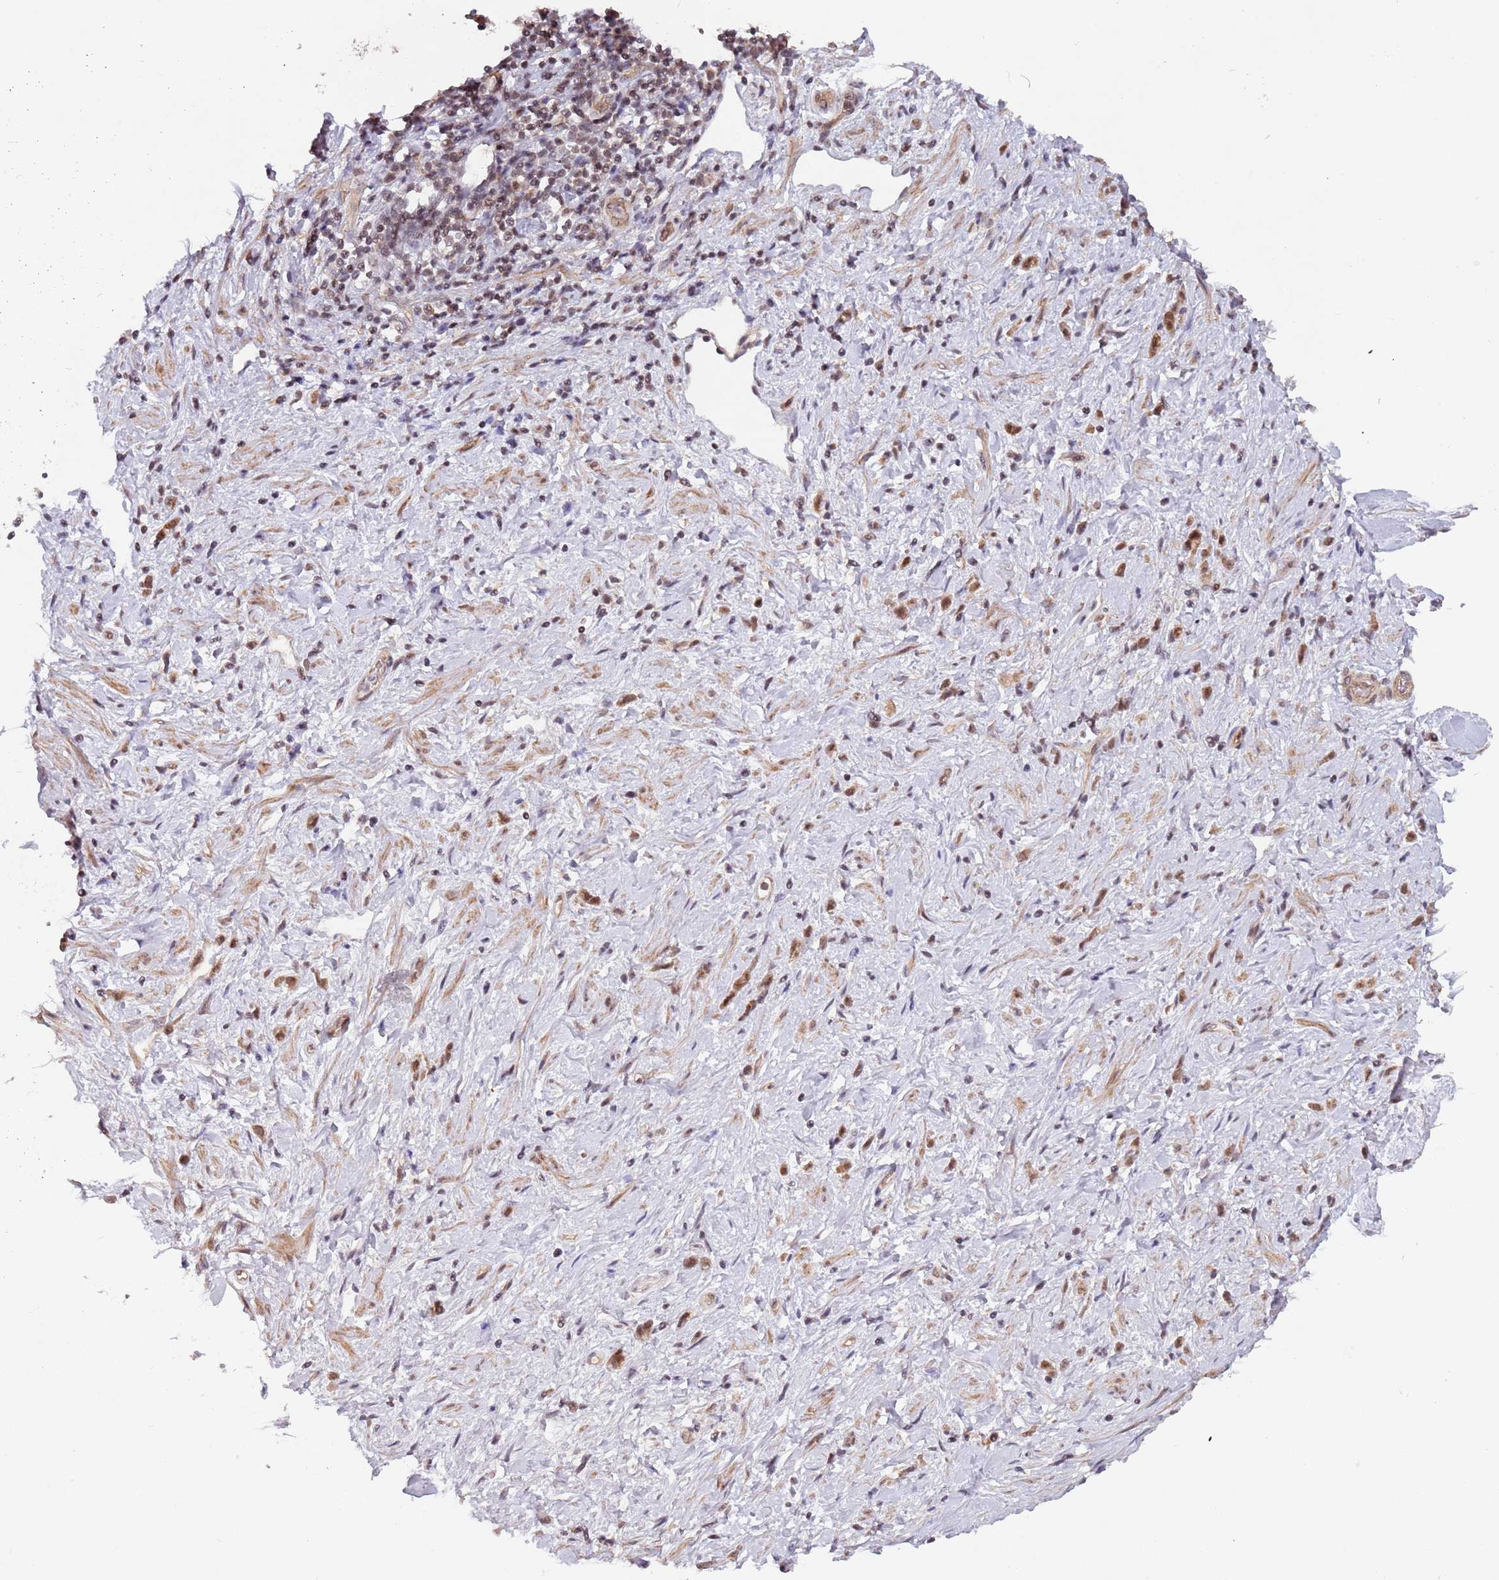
{"staining": {"intensity": "moderate", "quantity": ">75%", "location": "nuclear"}, "tissue": "stomach cancer", "cell_type": "Tumor cells", "image_type": "cancer", "snomed": [{"axis": "morphology", "description": "Adenocarcinoma, NOS"}, {"axis": "topography", "description": "Stomach"}], "caption": "Moderate nuclear staining is identified in about >75% of tumor cells in stomach adenocarcinoma.", "gene": "SUDS3", "patient": {"sex": "female", "age": 60}}